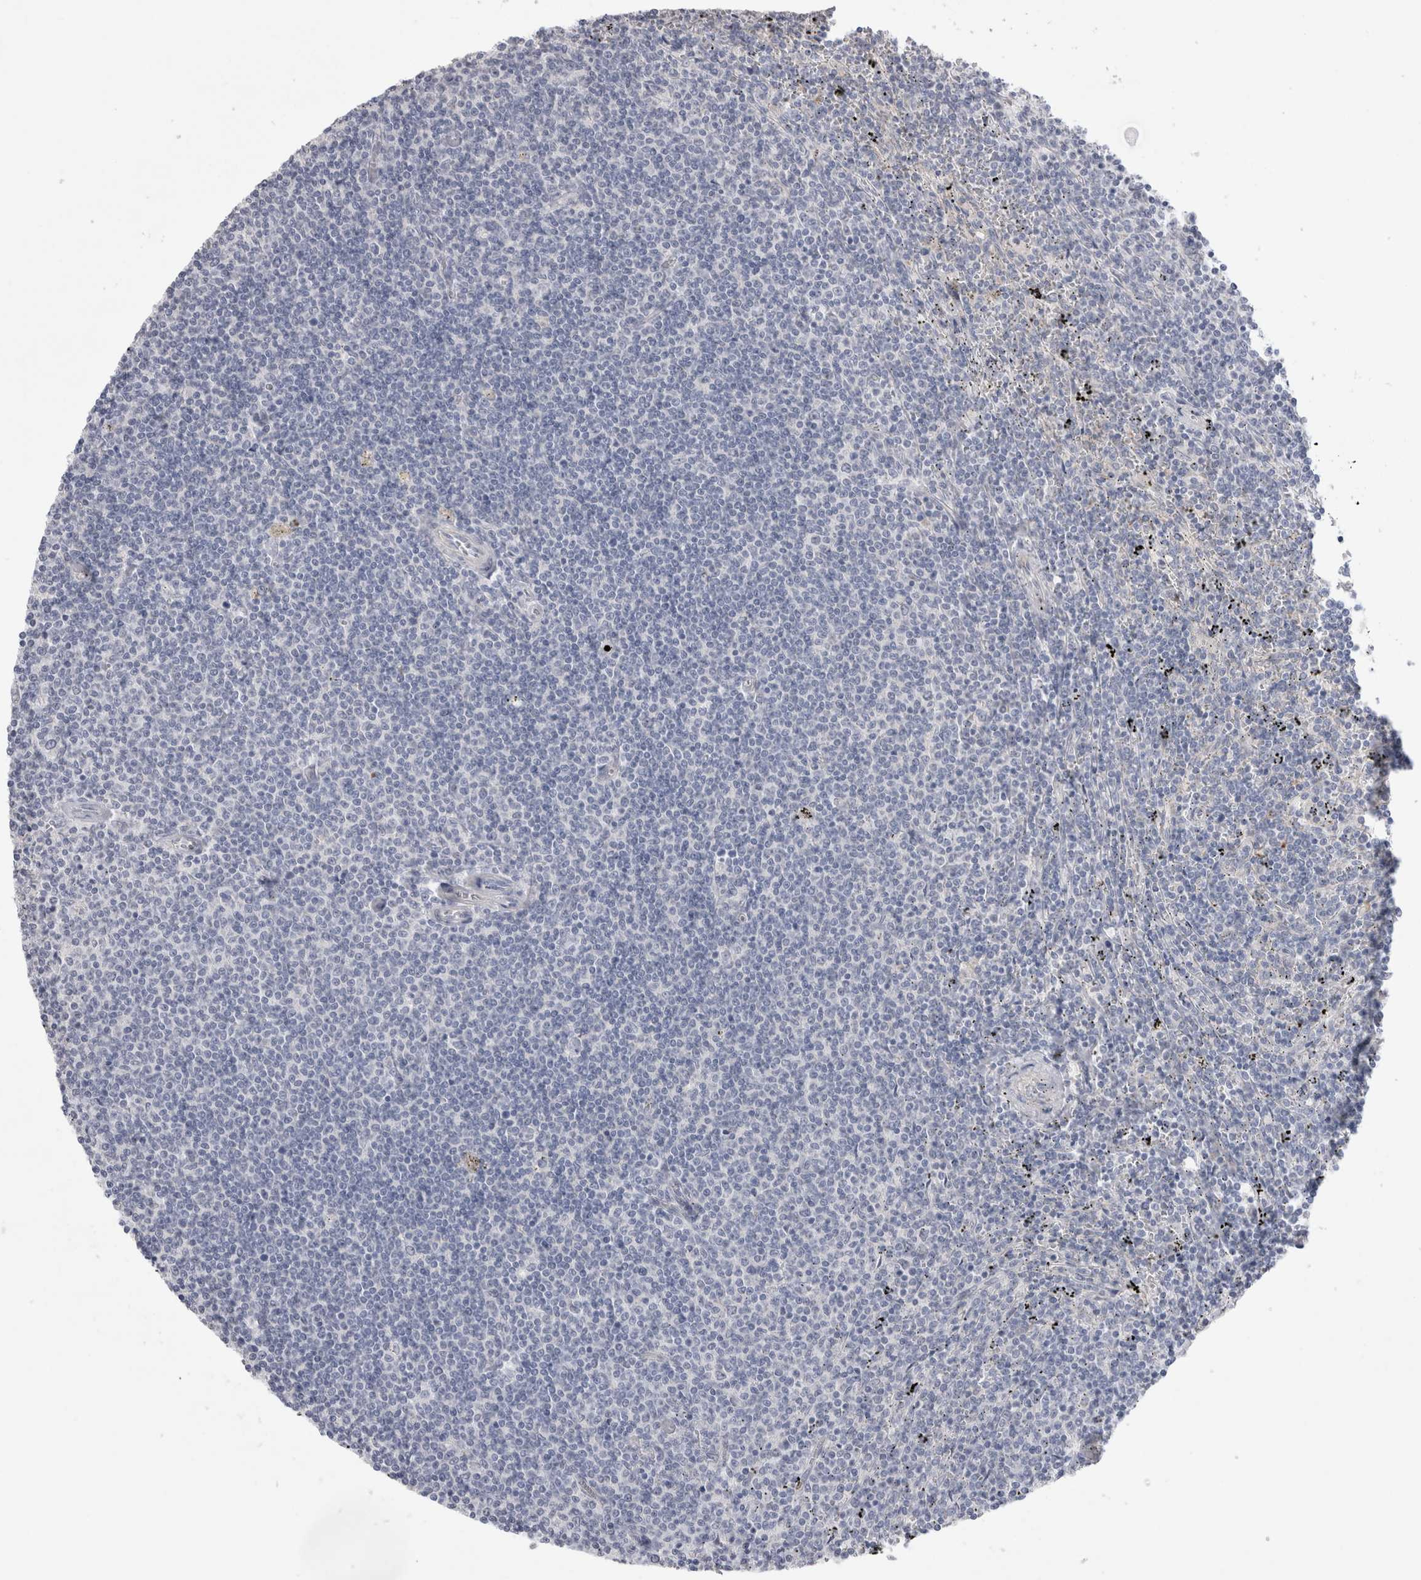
{"staining": {"intensity": "negative", "quantity": "none", "location": "none"}, "tissue": "lymphoma", "cell_type": "Tumor cells", "image_type": "cancer", "snomed": [{"axis": "morphology", "description": "Malignant lymphoma, non-Hodgkin's type, Low grade"}, {"axis": "topography", "description": "Spleen"}], "caption": "High magnification brightfield microscopy of malignant lymphoma, non-Hodgkin's type (low-grade) stained with DAB (brown) and counterstained with hematoxylin (blue): tumor cells show no significant expression.", "gene": "GAA", "patient": {"sex": "female", "age": 50}}